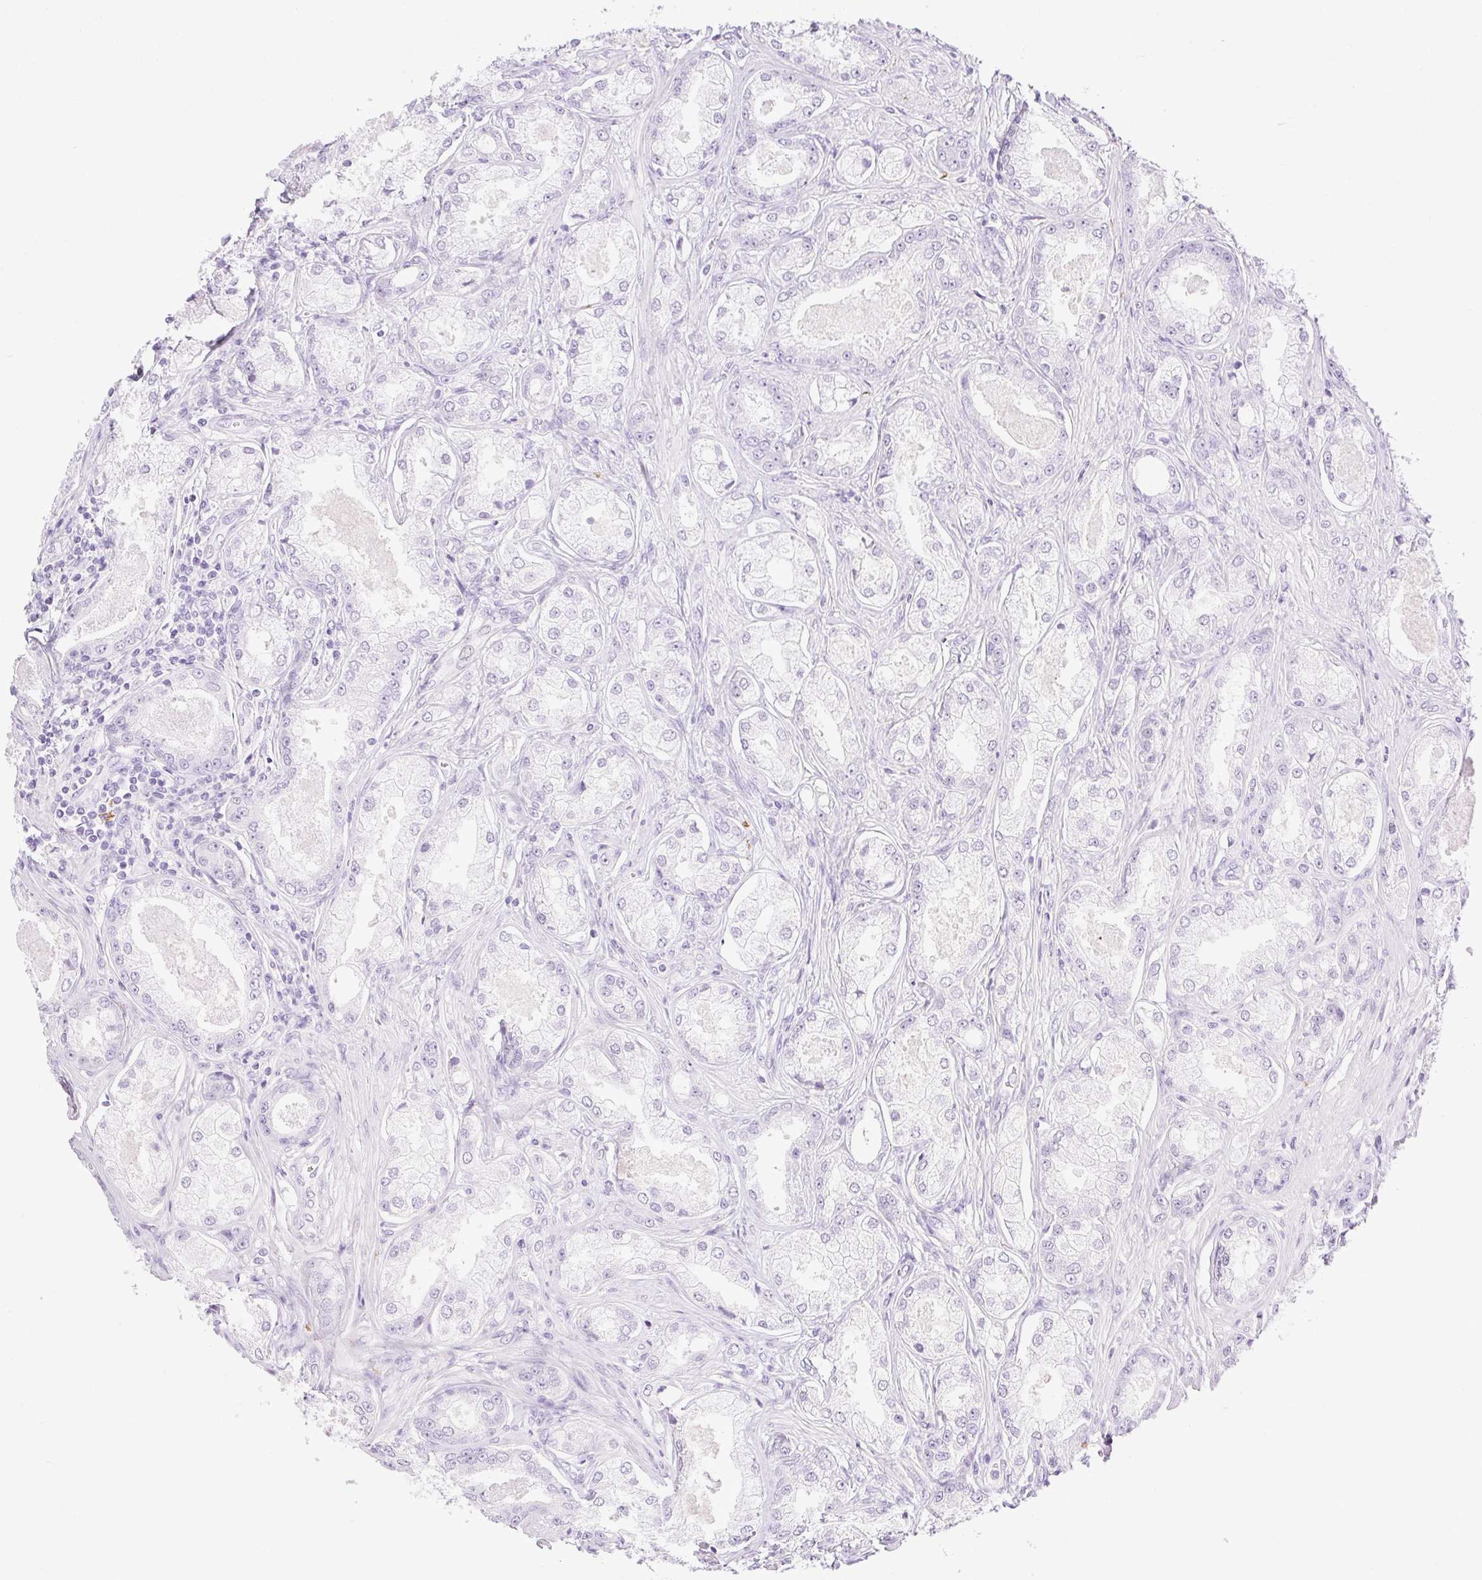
{"staining": {"intensity": "negative", "quantity": "none", "location": "none"}, "tissue": "prostate cancer", "cell_type": "Tumor cells", "image_type": "cancer", "snomed": [{"axis": "morphology", "description": "Adenocarcinoma, Low grade"}, {"axis": "topography", "description": "Prostate"}], "caption": "An immunohistochemistry (IHC) image of prostate cancer (adenocarcinoma (low-grade)) is shown. There is no staining in tumor cells of prostate cancer (adenocarcinoma (low-grade)).", "gene": "SP140L", "patient": {"sex": "male", "age": 68}}